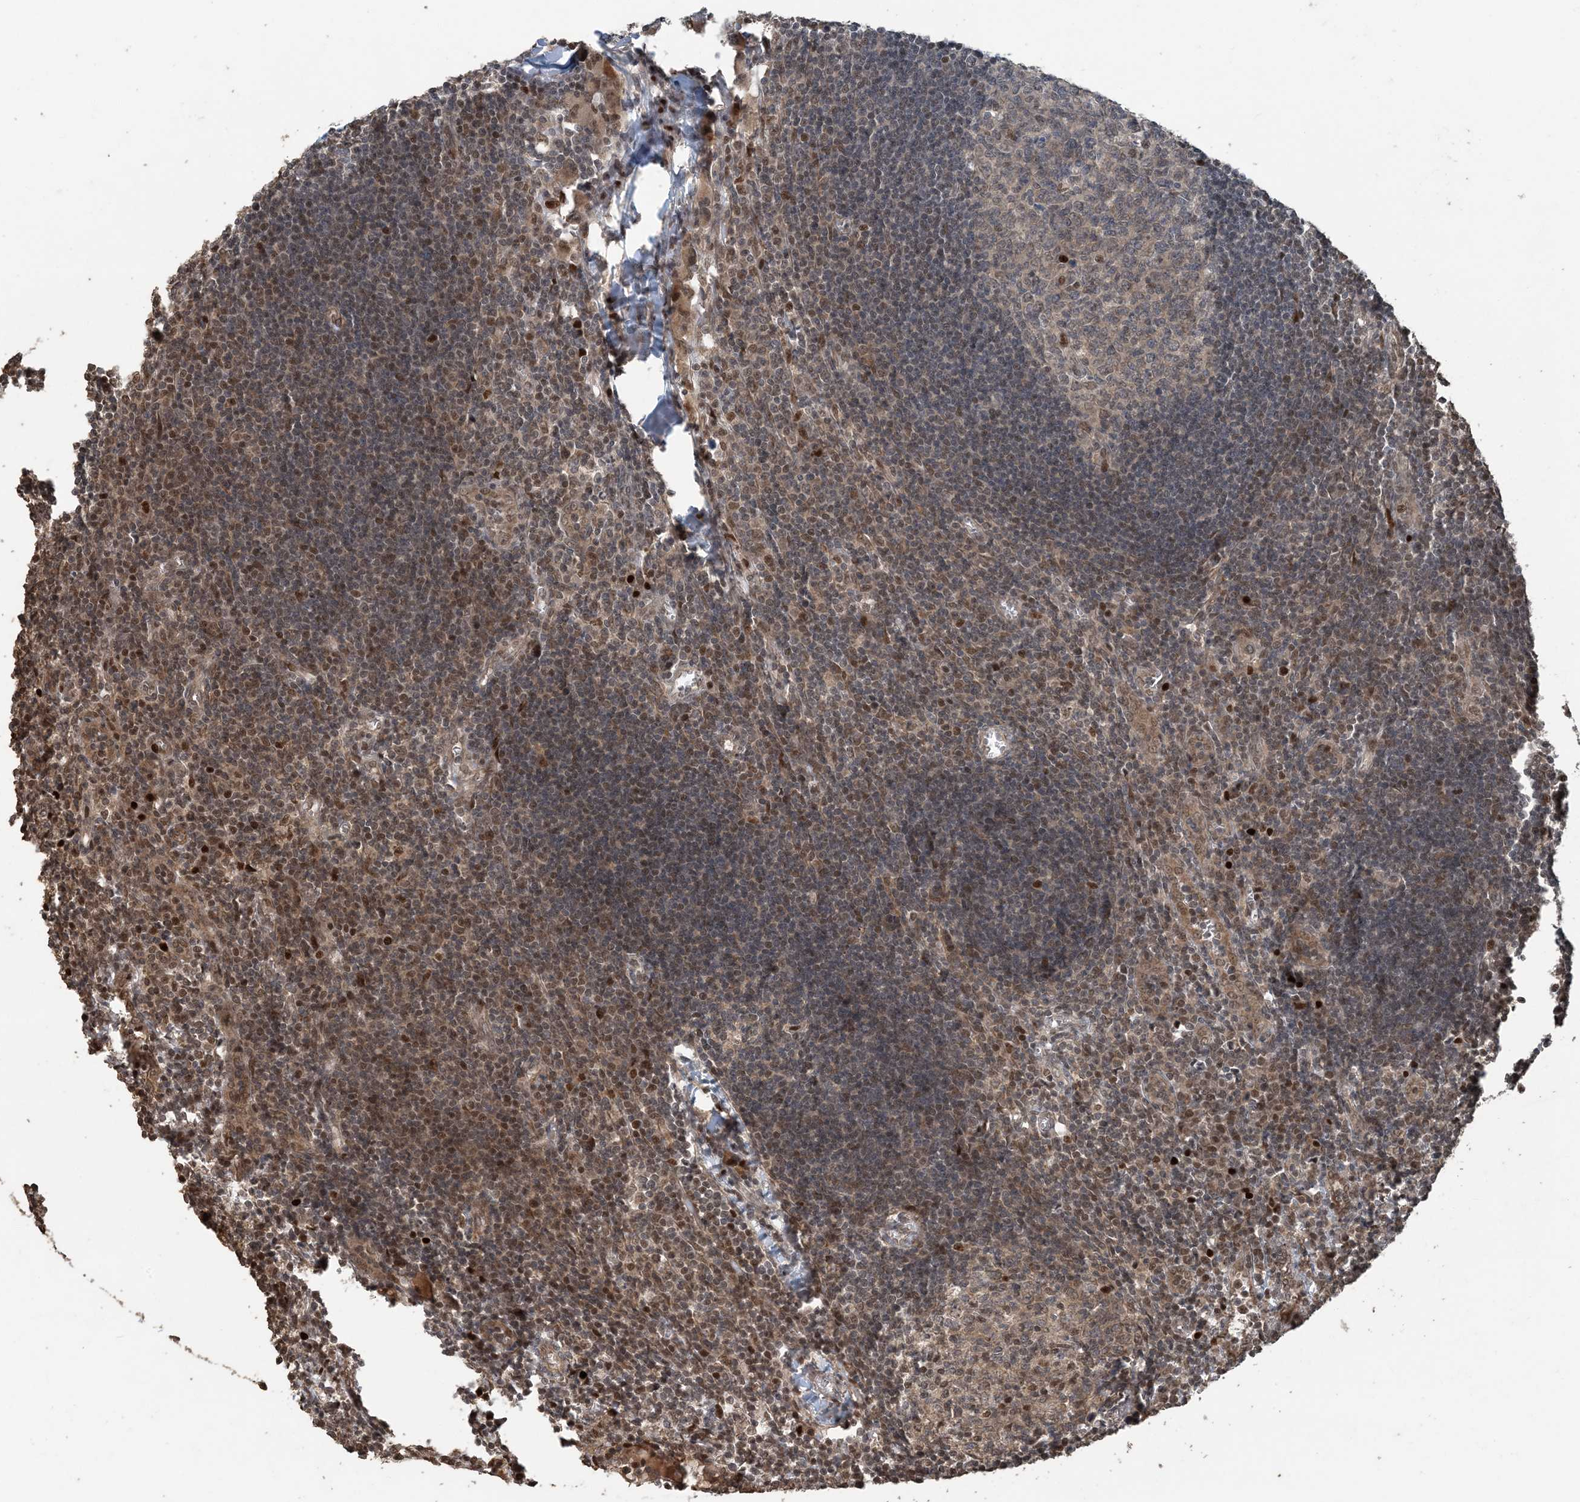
{"staining": {"intensity": "weak", "quantity": "25%-75%", "location": "cytoplasmic/membranous"}, "tissue": "lymph node", "cell_type": "Germinal center cells", "image_type": "normal", "snomed": [{"axis": "morphology", "description": "Normal tissue, NOS"}, {"axis": "morphology", "description": "Malignant melanoma, Metastatic site"}, {"axis": "topography", "description": "Lymph node"}], "caption": "Immunohistochemical staining of unremarkable lymph node shows low levels of weak cytoplasmic/membranous expression in about 25%-75% of germinal center cells. (DAB IHC with brightfield microscopy, high magnification).", "gene": "ATP13A2", "patient": {"sex": "male", "age": 41}}